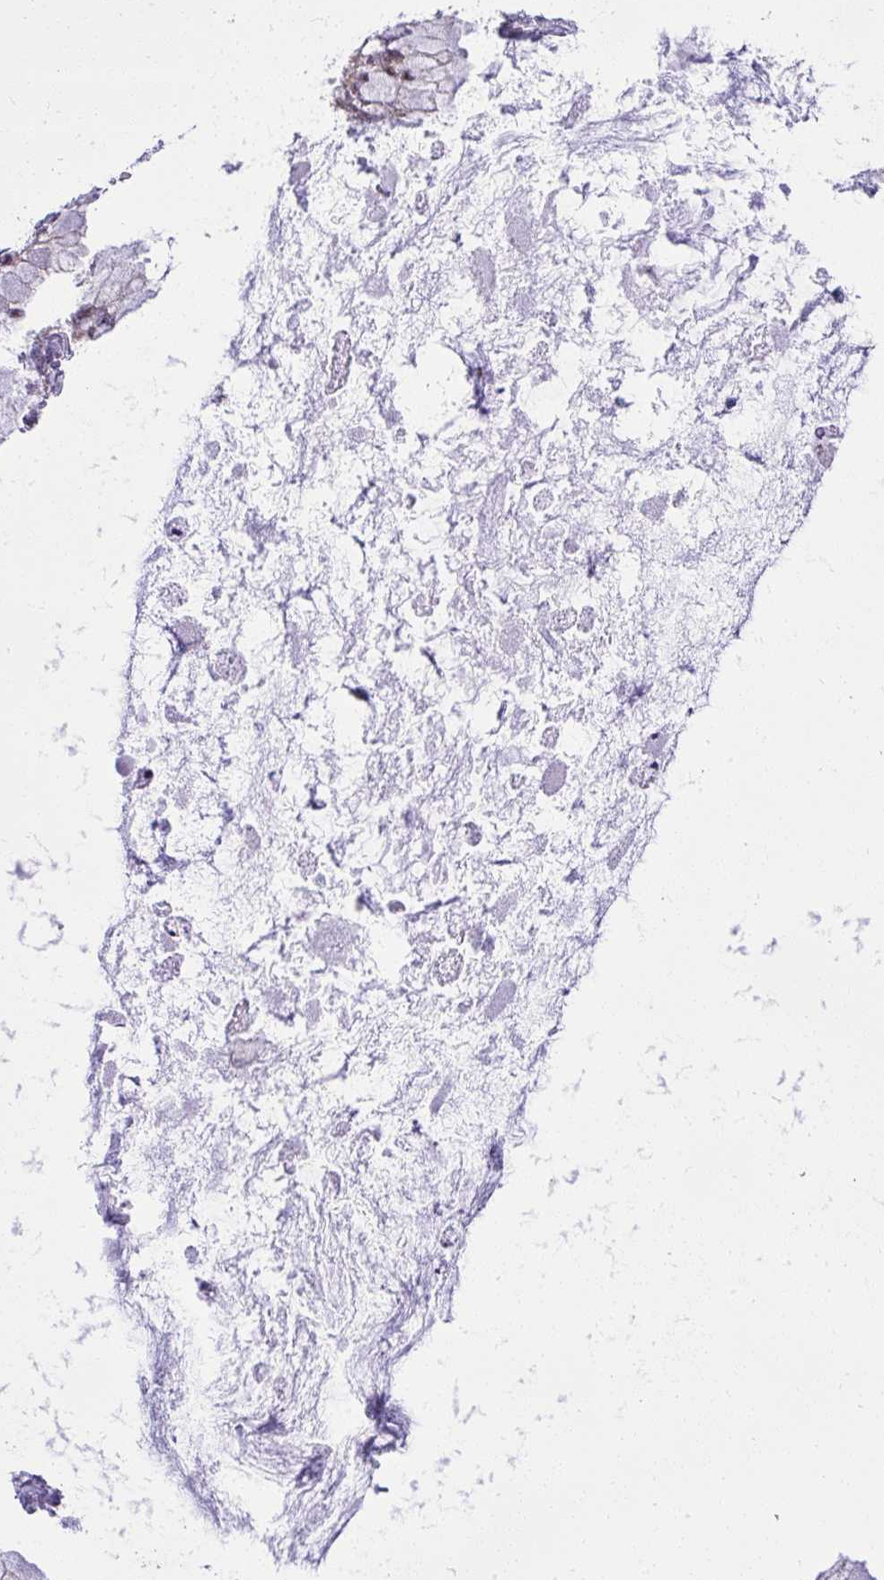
{"staining": {"intensity": "negative", "quantity": "none", "location": "none"}, "tissue": "ovarian cancer", "cell_type": "Tumor cells", "image_type": "cancer", "snomed": [{"axis": "morphology", "description": "Cystadenocarcinoma, mucinous, NOS"}, {"axis": "topography", "description": "Ovary"}], "caption": "This is an immunohistochemistry (IHC) photomicrograph of ovarian cancer (mucinous cystadenocarcinoma). There is no positivity in tumor cells.", "gene": "GPRIN3", "patient": {"sex": "female", "age": 34}}